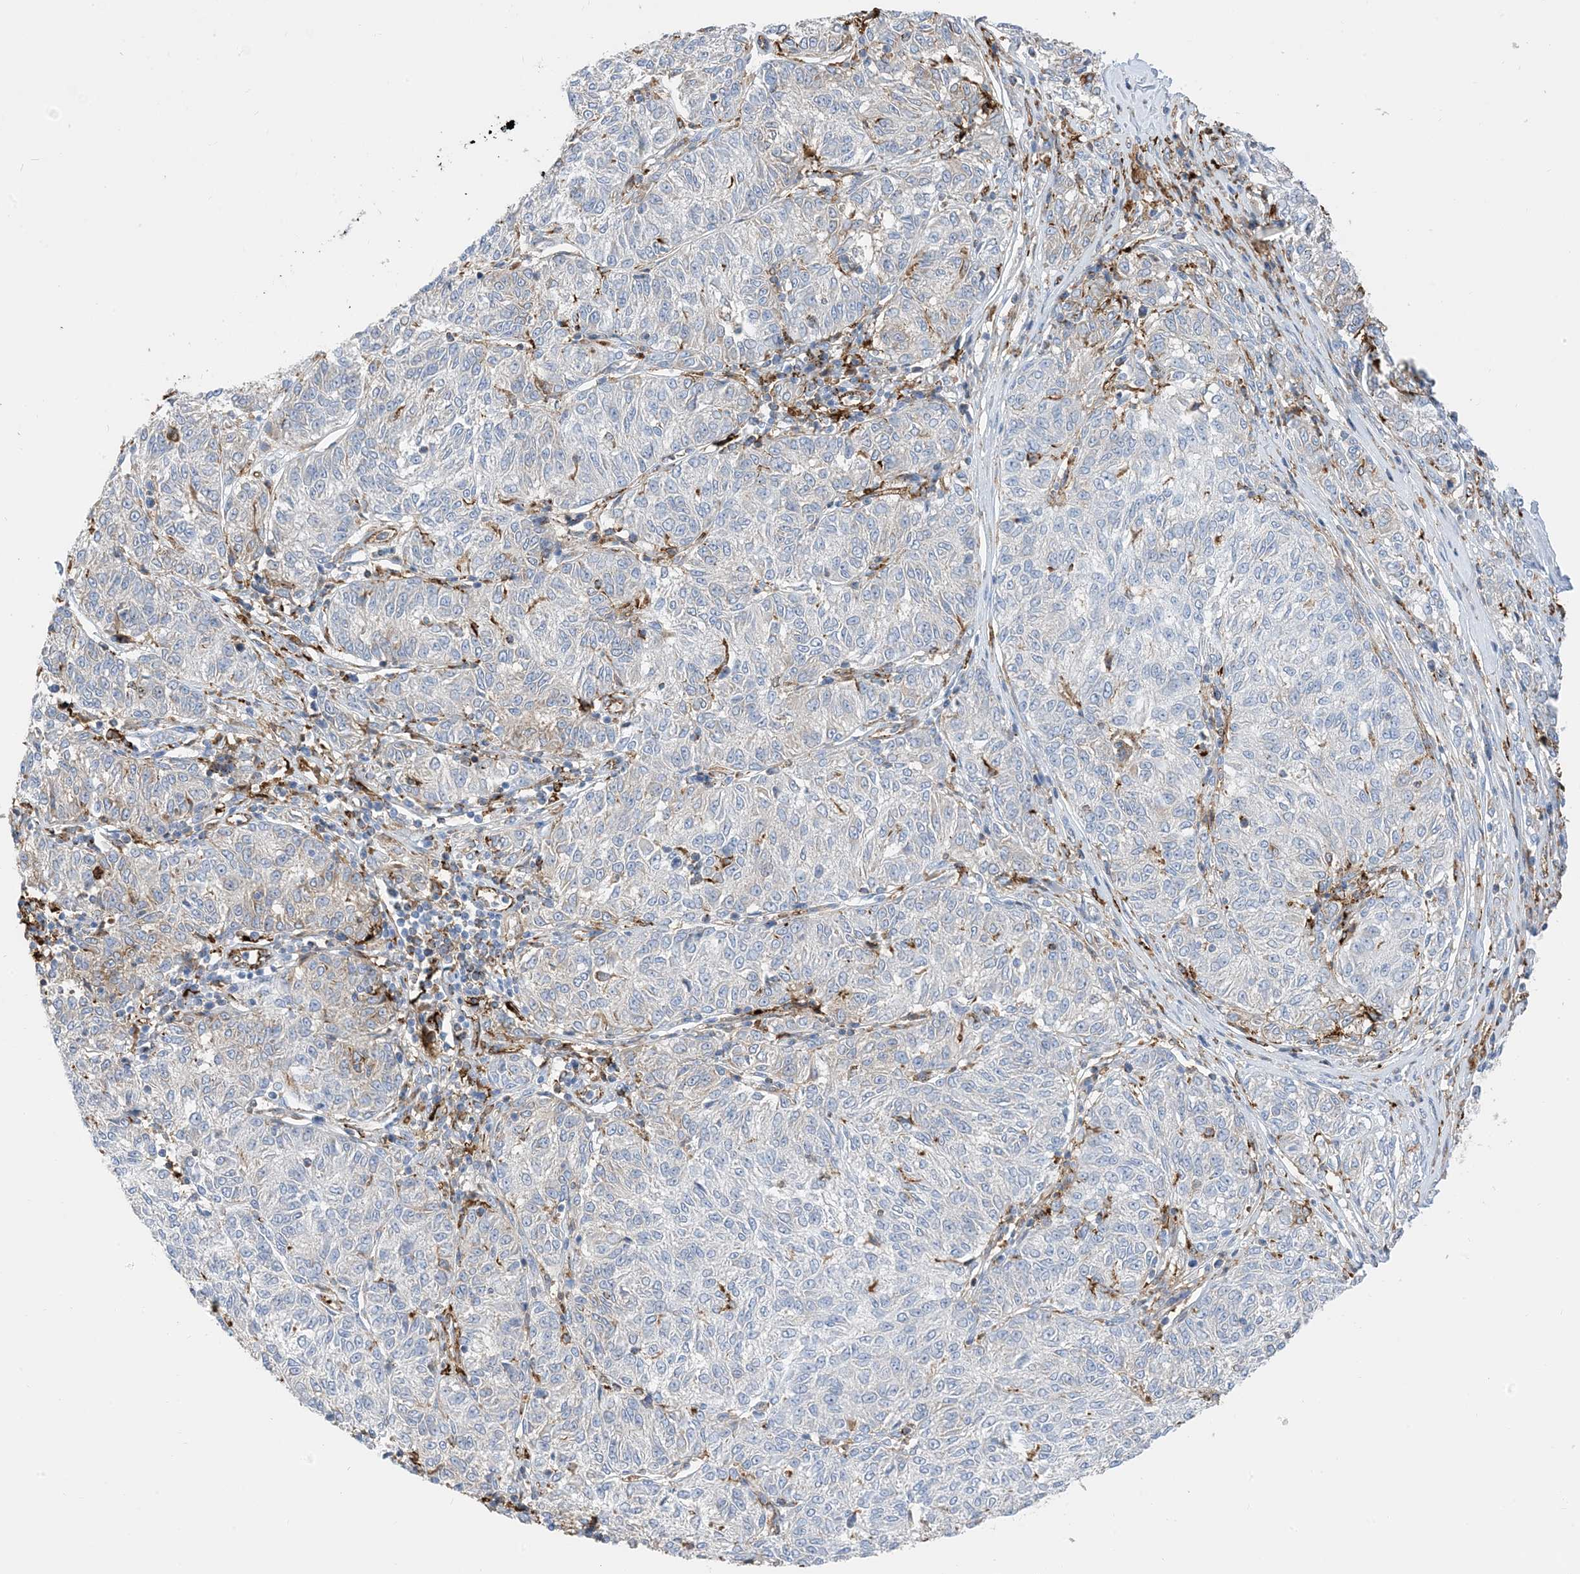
{"staining": {"intensity": "negative", "quantity": "none", "location": "none"}, "tissue": "melanoma", "cell_type": "Tumor cells", "image_type": "cancer", "snomed": [{"axis": "morphology", "description": "Malignant melanoma, NOS"}, {"axis": "topography", "description": "Skin"}], "caption": "A photomicrograph of melanoma stained for a protein reveals no brown staining in tumor cells. (Brightfield microscopy of DAB immunohistochemistry (IHC) at high magnification).", "gene": "DPH3", "patient": {"sex": "female", "age": 72}}